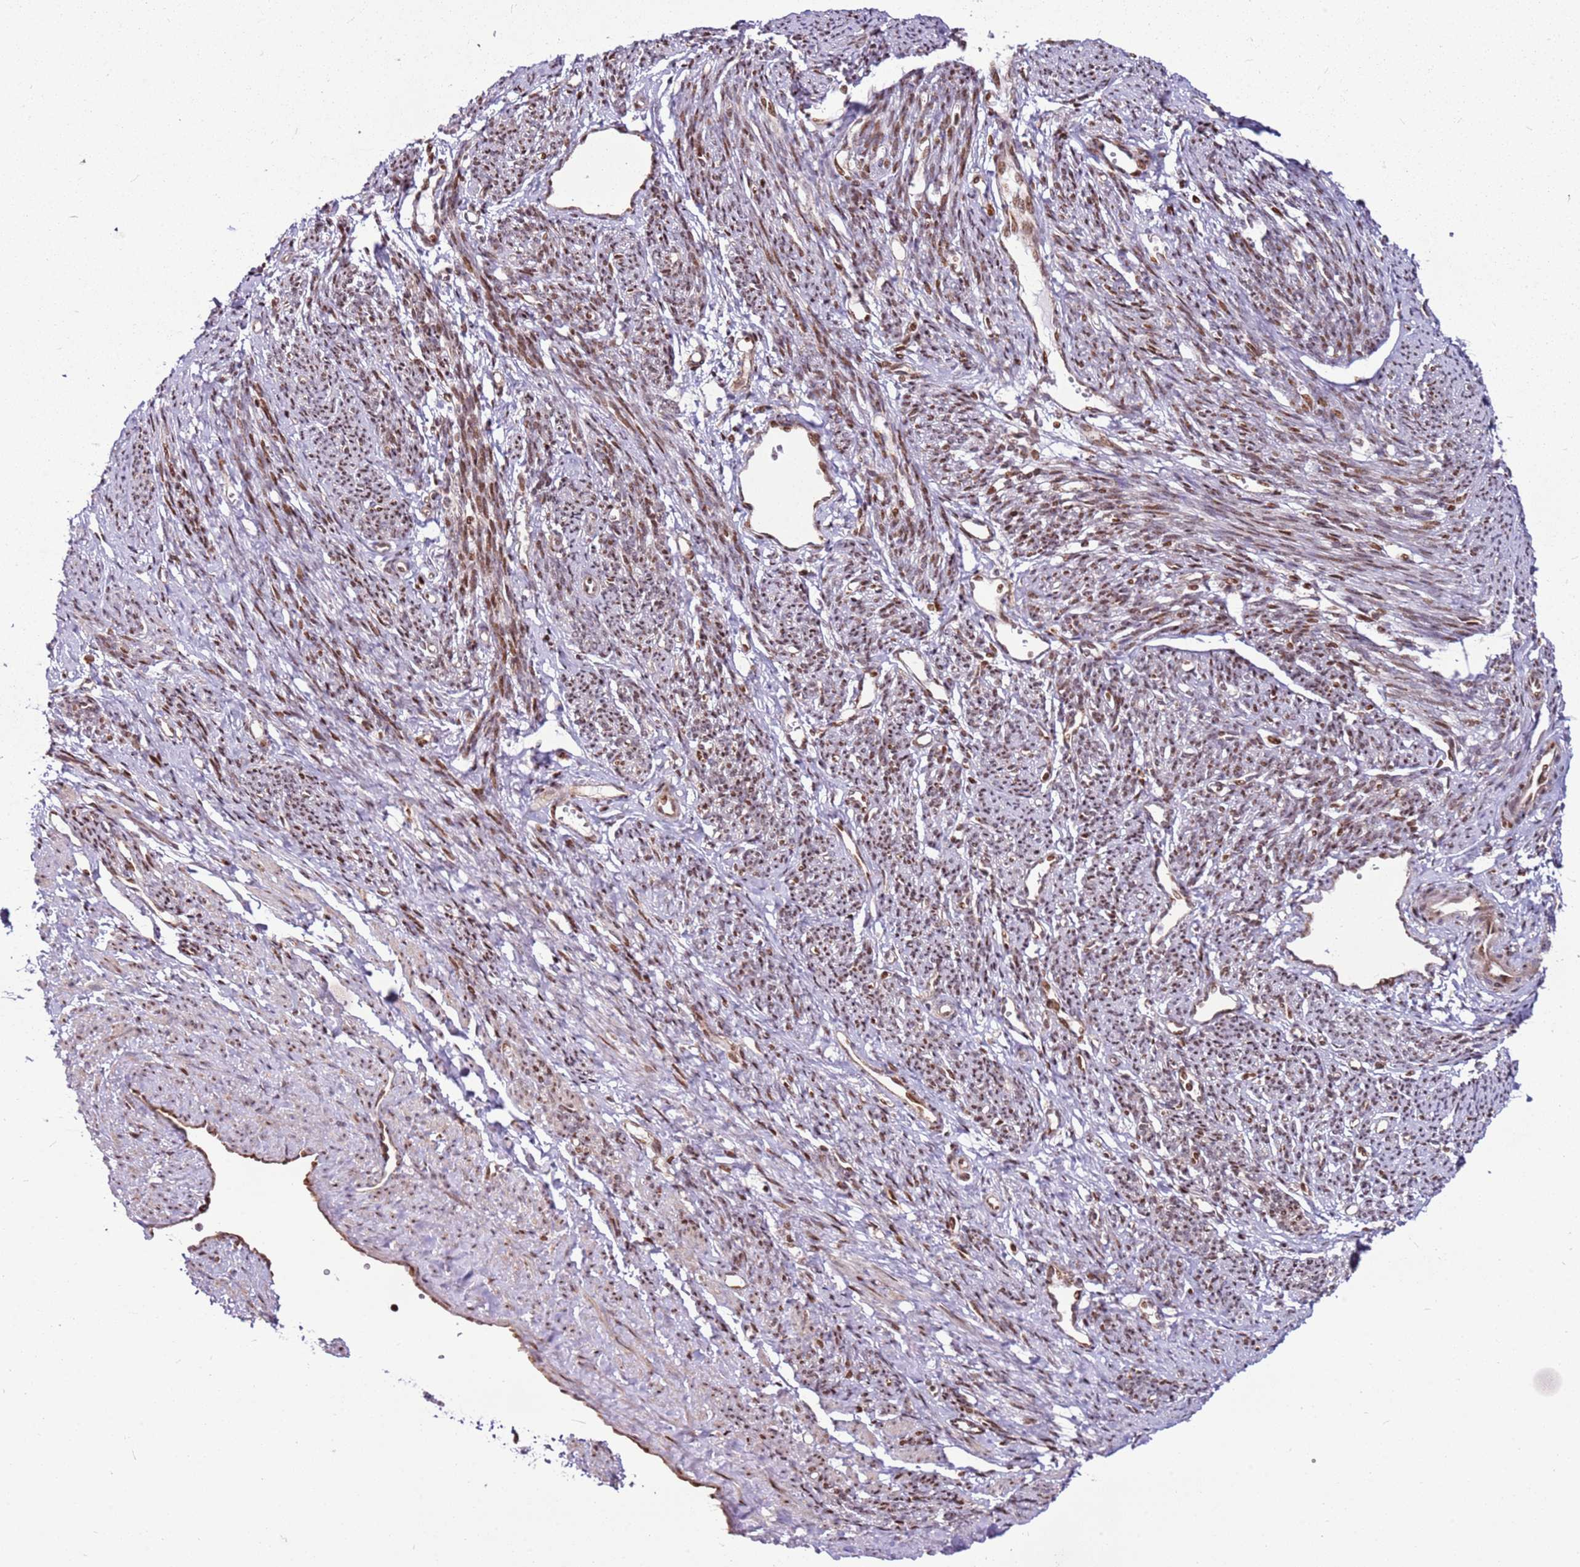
{"staining": {"intensity": "moderate", "quantity": "25%-75%", "location": "cytoplasmic/membranous,nuclear"}, "tissue": "smooth muscle", "cell_type": "Smooth muscle cells", "image_type": "normal", "snomed": [{"axis": "morphology", "description": "Normal tissue, NOS"}, {"axis": "topography", "description": "Smooth muscle"}, {"axis": "topography", "description": "Uterus"}], "caption": "High-magnification brightfield microscopy of normal smooth muscle stained with DAB (3,3'-diaminobenzidine) (brown) and counterstained with hematoxylin (blue). smooth muscle cells exhibit moderate cytoplasmic/membranous,nuclear positivity is identified in approximately25%-75% of cells.", "gene": "PCTP", "patient": {"sex": "female", "age": 59}}